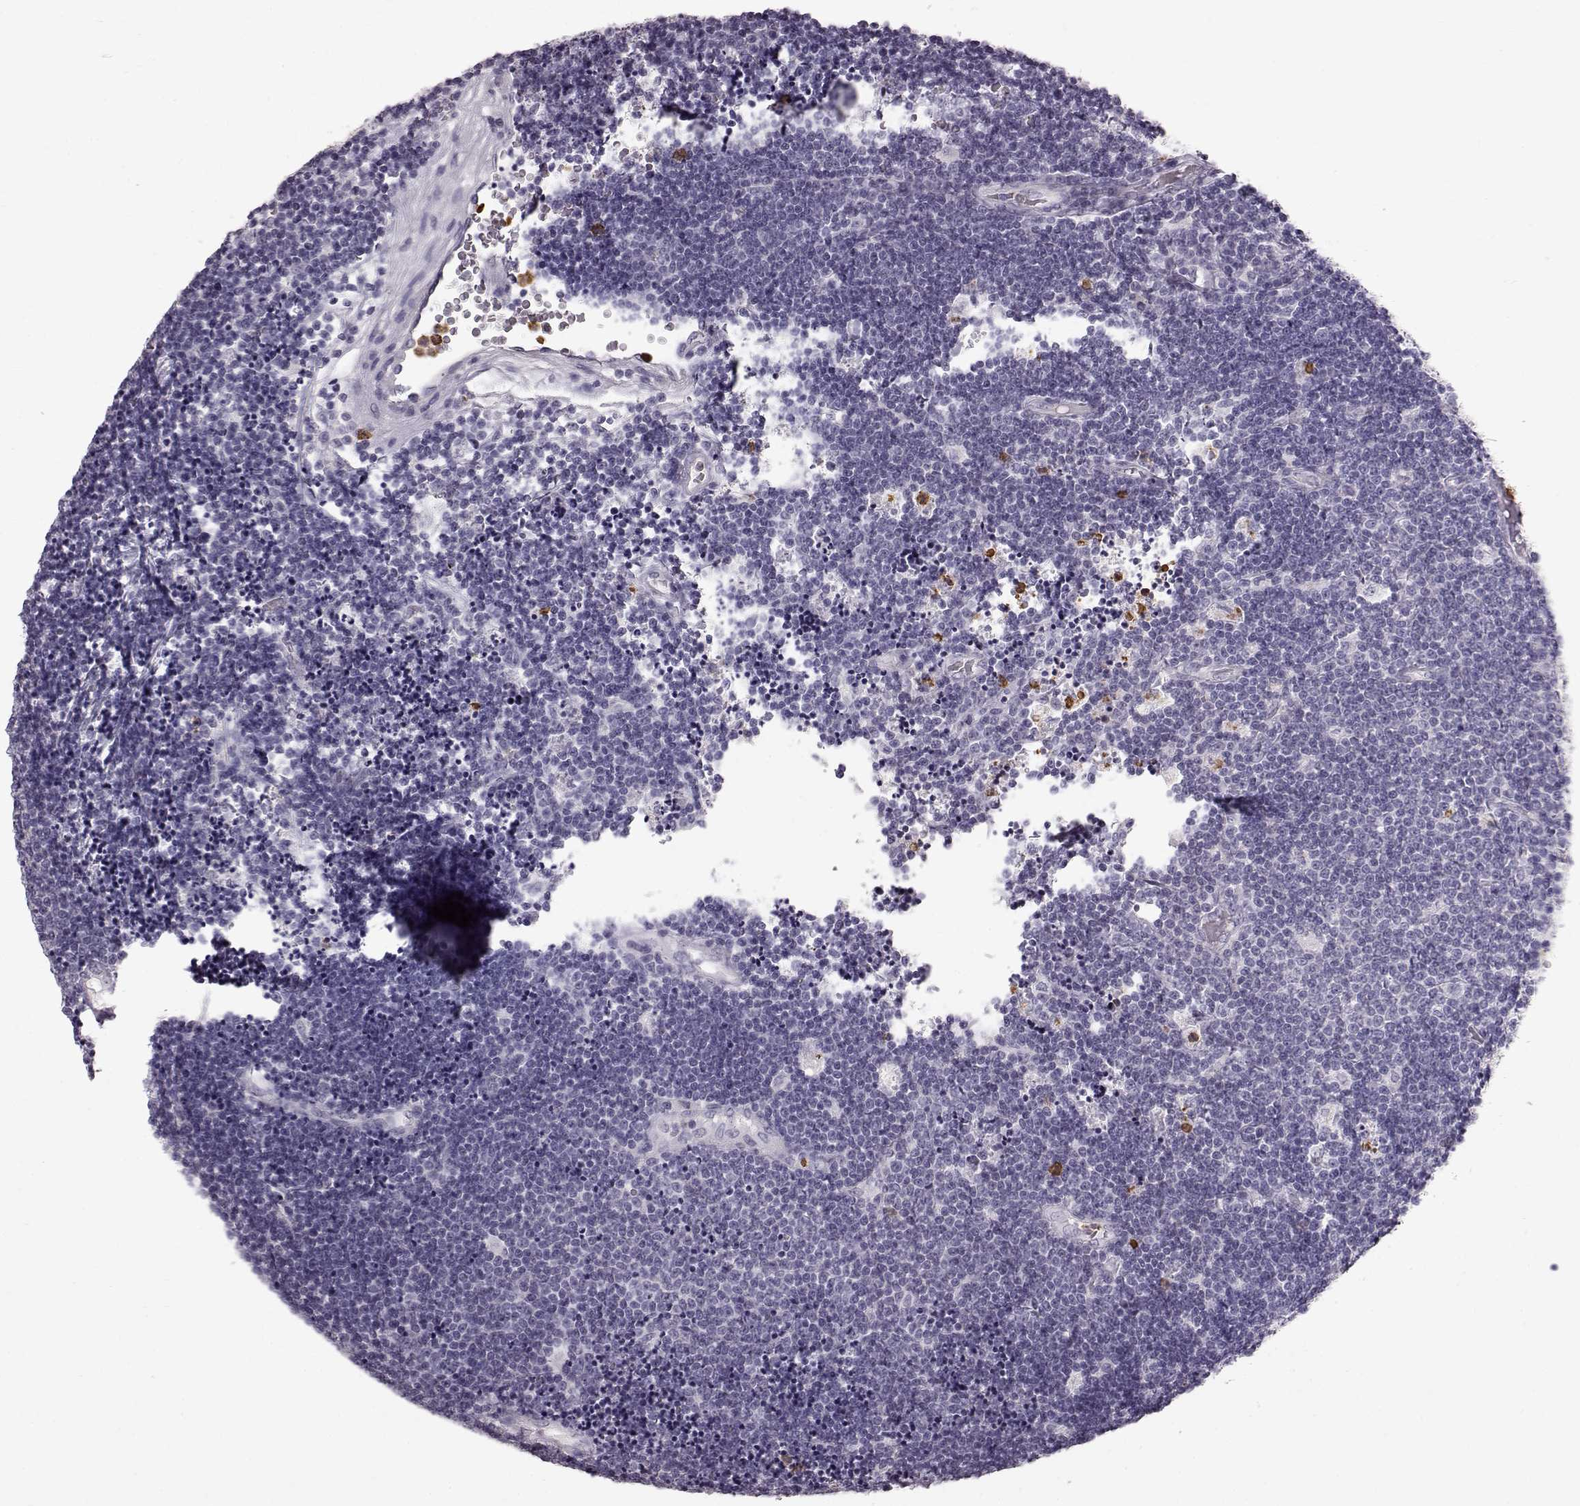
{"staining": {"intensity": "negative", "quantity": "none", "location": "none"}, "tissue": "lymphoma", "cell_type": "Tumor cells", "image_type": "cancer", "snomed": [{"axis": "morphology", "description": "Malignant lymphoma, non-Hodgkin's type, Low grade"}, {"axis": "topography", "description": "Brain"}], "caption": "This is an IHC micrograph of human low-grade malignant lymphoma, non-Hodgkin's type. There is no expression in tumor cells.", "gene": "FUT4", "patient": {"sex": "female", "age": 66}}